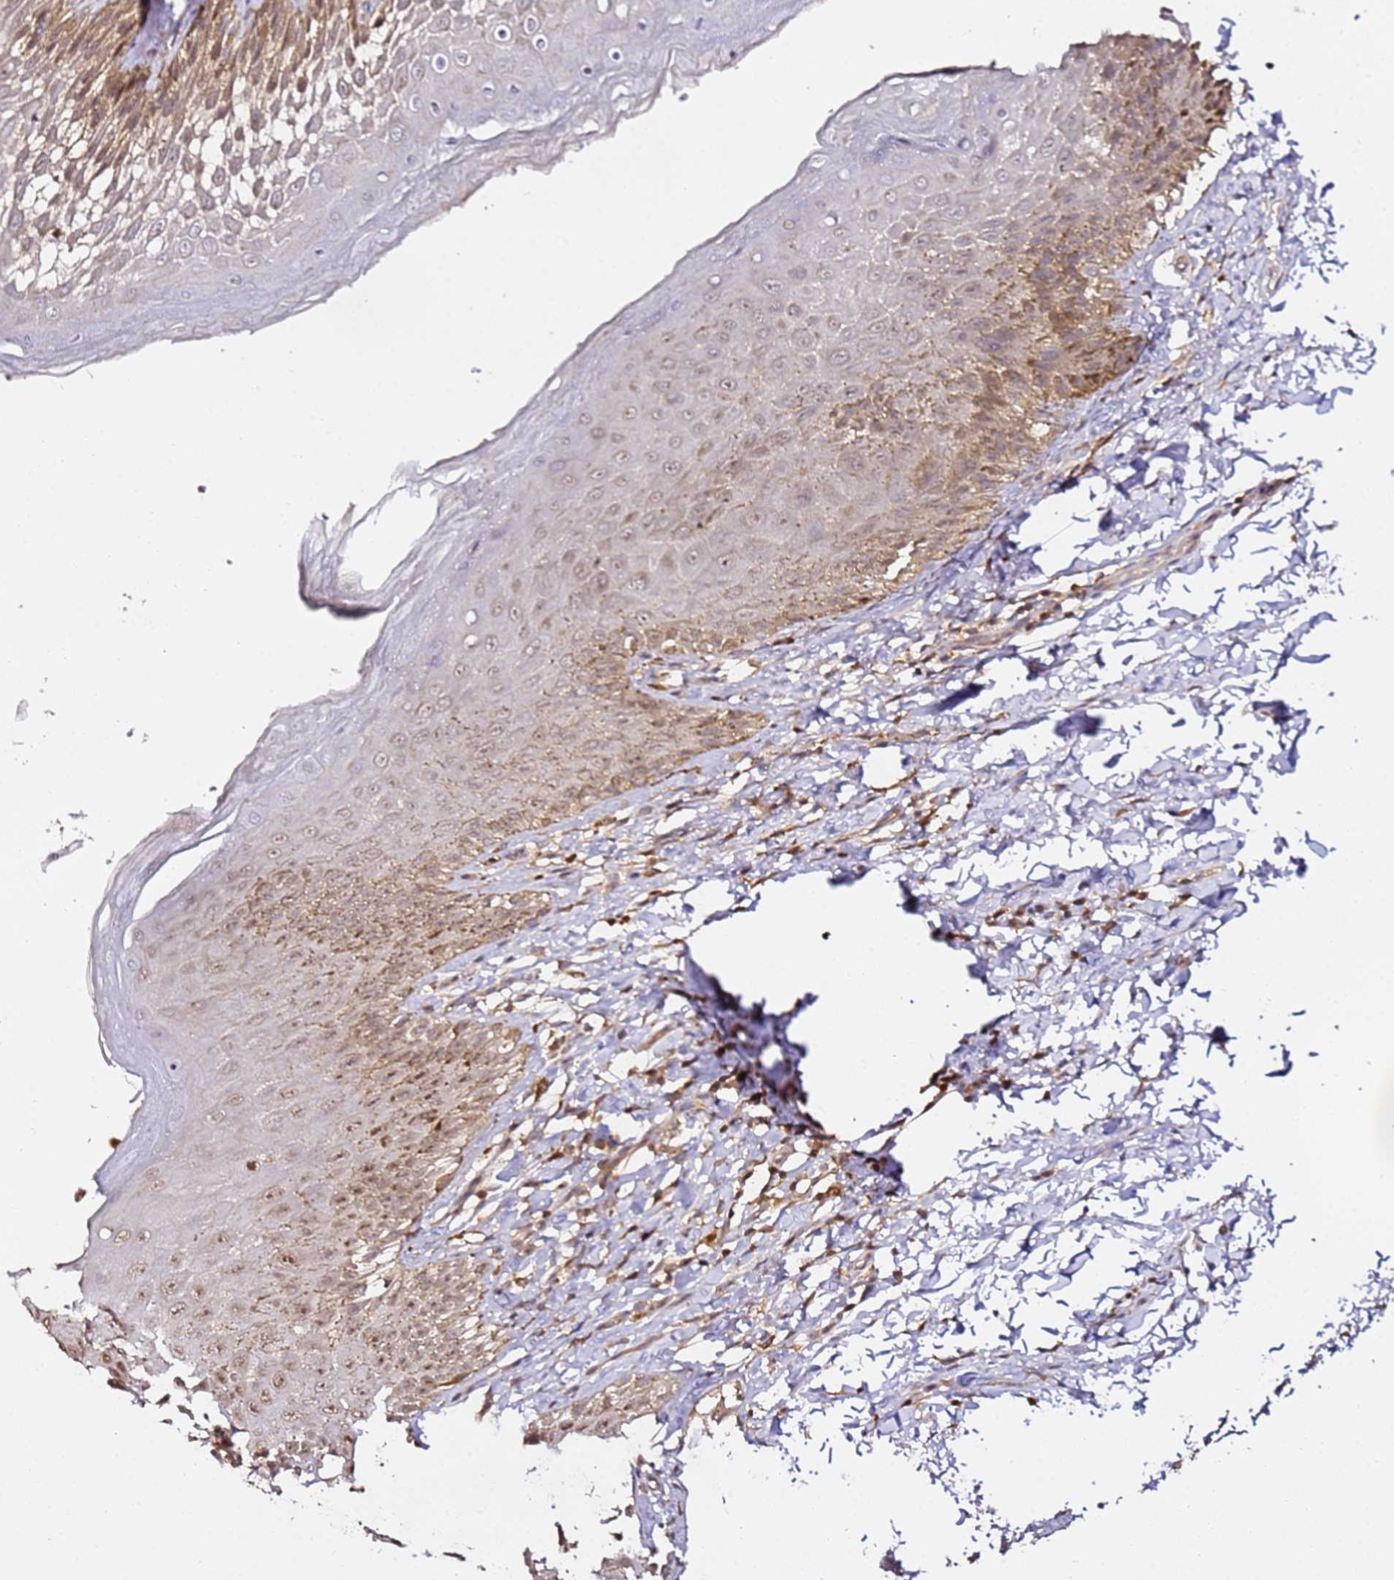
{"staining": {"intensity": "weak", "quantity": "25%-75%", "location": "cytoplasmic/membranous,nuclear"}, "tissue": "skin", "cell_type": "Epidermal cells", "image_type": "normal", "snomed": [{"axis": "morphology", "description": "Normal tissue, NOS"}, {"axis": "topography", "description": "Anal"}], "caption": "Immunohistochemical staining of unremarkable skin reveals low levels of weak cytoplasmic/membranous,nuclear positivity in approximately 25%-75% of epidermal cells. The protein of interest is shown in brown color, while the nuclei are stained blue.", "gene": "OR5V1", "patient": {"sex": "male", "age": 44}}